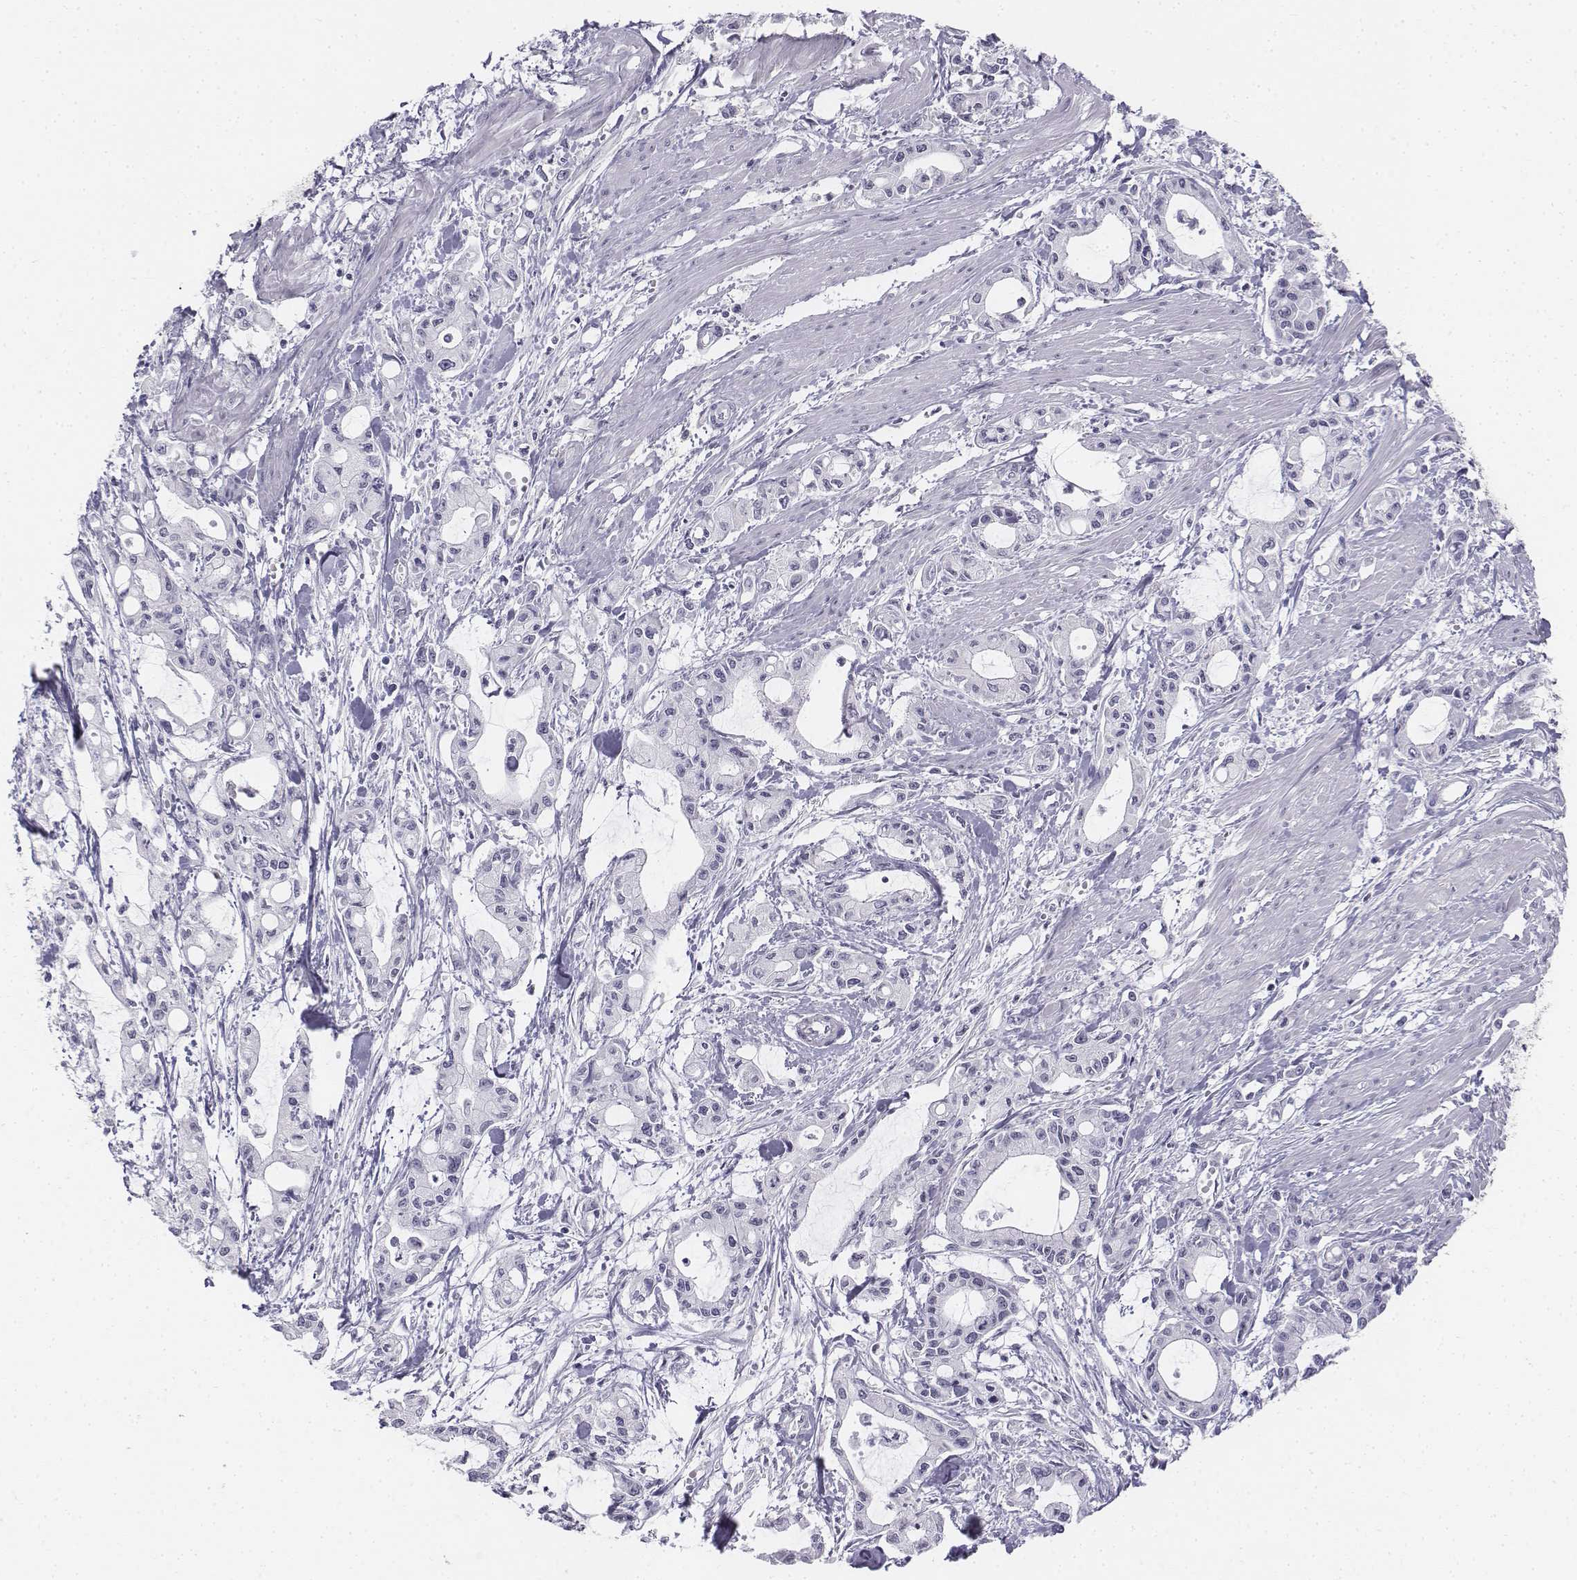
{"staining": {"intensity": "negative", "quantity": "none", "location": "none"}, "tissue": "pancreatic cancer", "cell_type": "Tumor cells", "image_type": "cancer", "snomed": [{"axis": "morphology", "description": "Adenocarcinoma, NOS"}, {"axis": "topography", "description": "Pancreas"}], "caption": "Micrograph shows no protein staining in tumor cells of pancreatic cancer tissue. The staining is performed using DAB (3,3'-diaminobenzidine) brown chromogen with nuclei counter-stained in using hematoxylin.", "gene": "TH", "patient": {"sex": "male", "age": 48}}